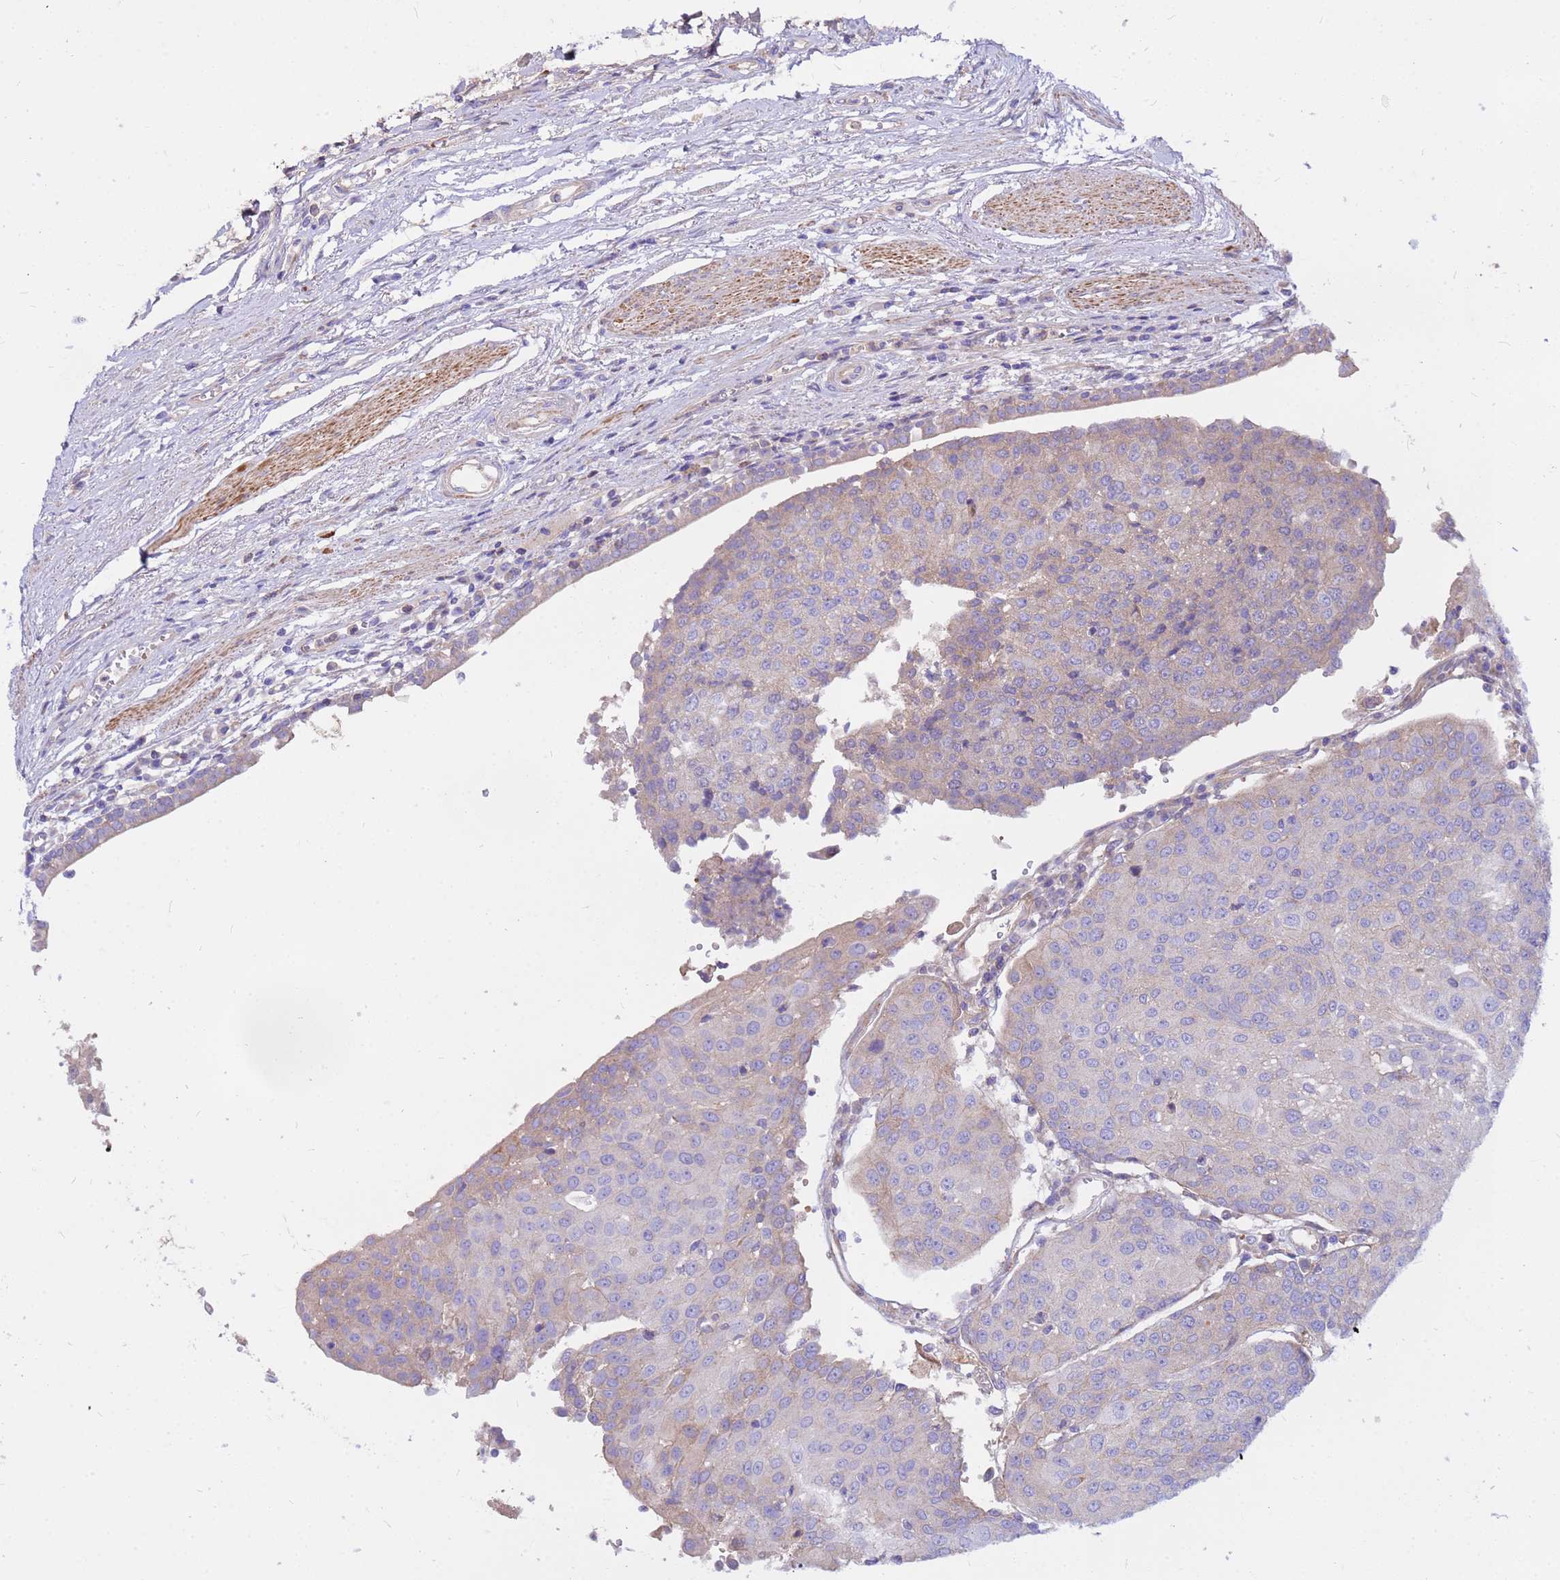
{"staining": {"intensity": "weak", "quantity": "<25%", "location": "cytoplasmic/membranous"}, "tissue": "urothelial cancer", "cell_type": "Tumor cells", "image_type": "cancer", "snomed": [{"axis": "morphology", "description": "Urothelial carcinoma, High grade"}, {"axis": "topography", "description": "Urinary bladder"}], "caption": "There is no significant positivity in tumor cells of urothelial carcinoma (high-grade).", "gene": "CRHBP", "patient": {"sex": "female", "age": 85}}